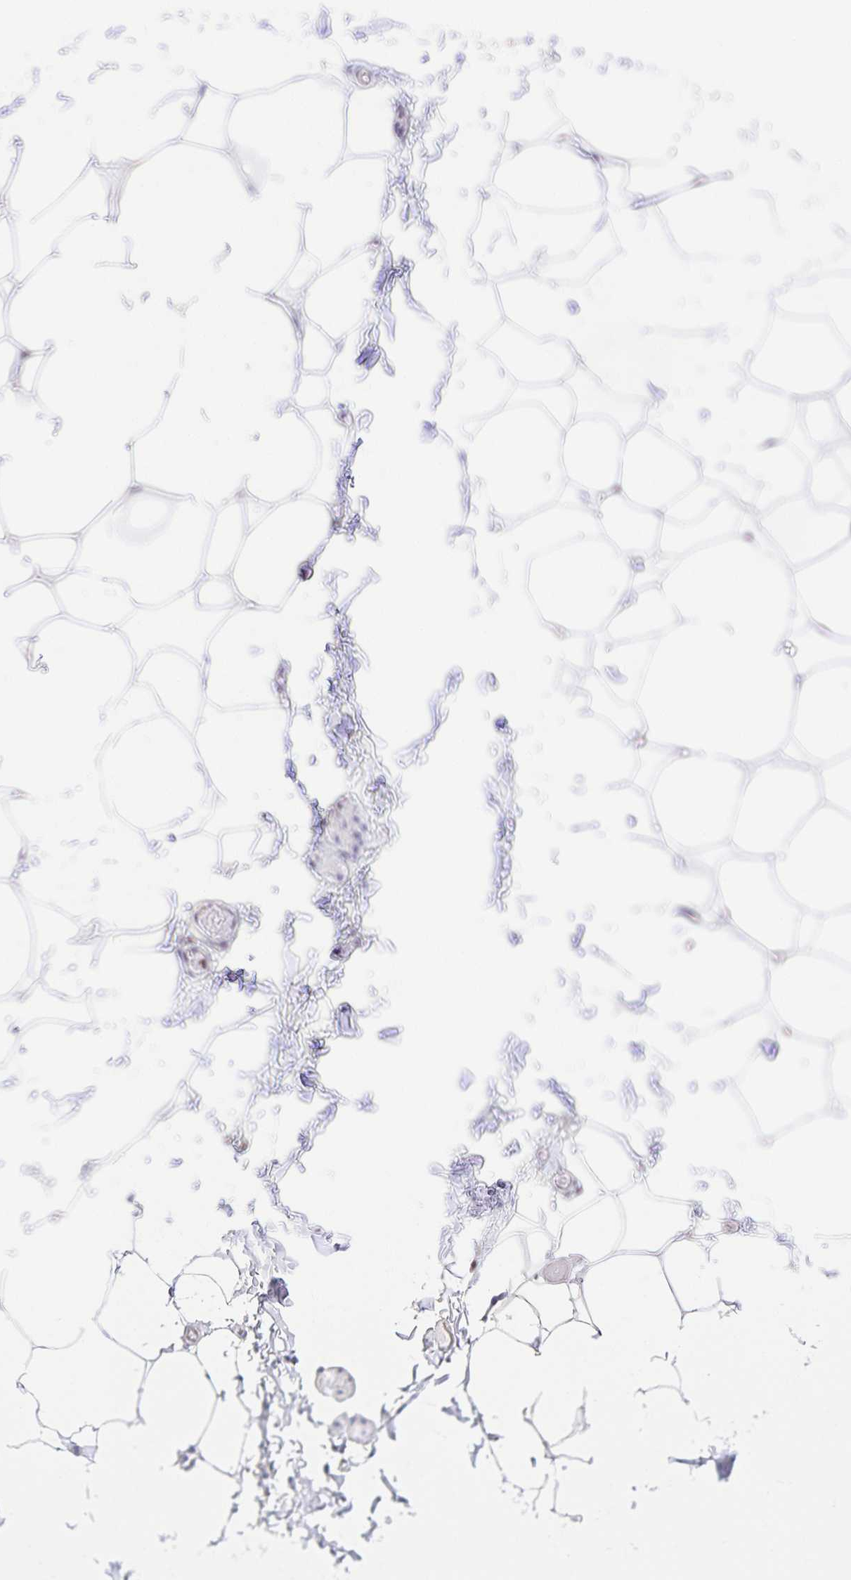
{"staining": {"intensity": "negative", "quantity": "none", "location": "none"}, "tissue": "adipose tissue", "cell_type": "Adipocytes", "image_type": "normal", "snomed": [{"axis": "morphology", "description": "Normal tissue, NOS"}, {"axis": "topography", "description": "Soft tissue"}, {"axis": "topography", "description": "Adipose tissue"}, {"axis": "topography", "description": "Vascular tissue"}, {"axis": "topography", "description": "Peripheral nerve tissue"}], "caption": "This is a micrograph of IHC staining of unremarkable adipose tissue, which shows no positivity in adipocytes.", "gene": "SKAP1", "patient": {"sex": "male", "age": 29}}